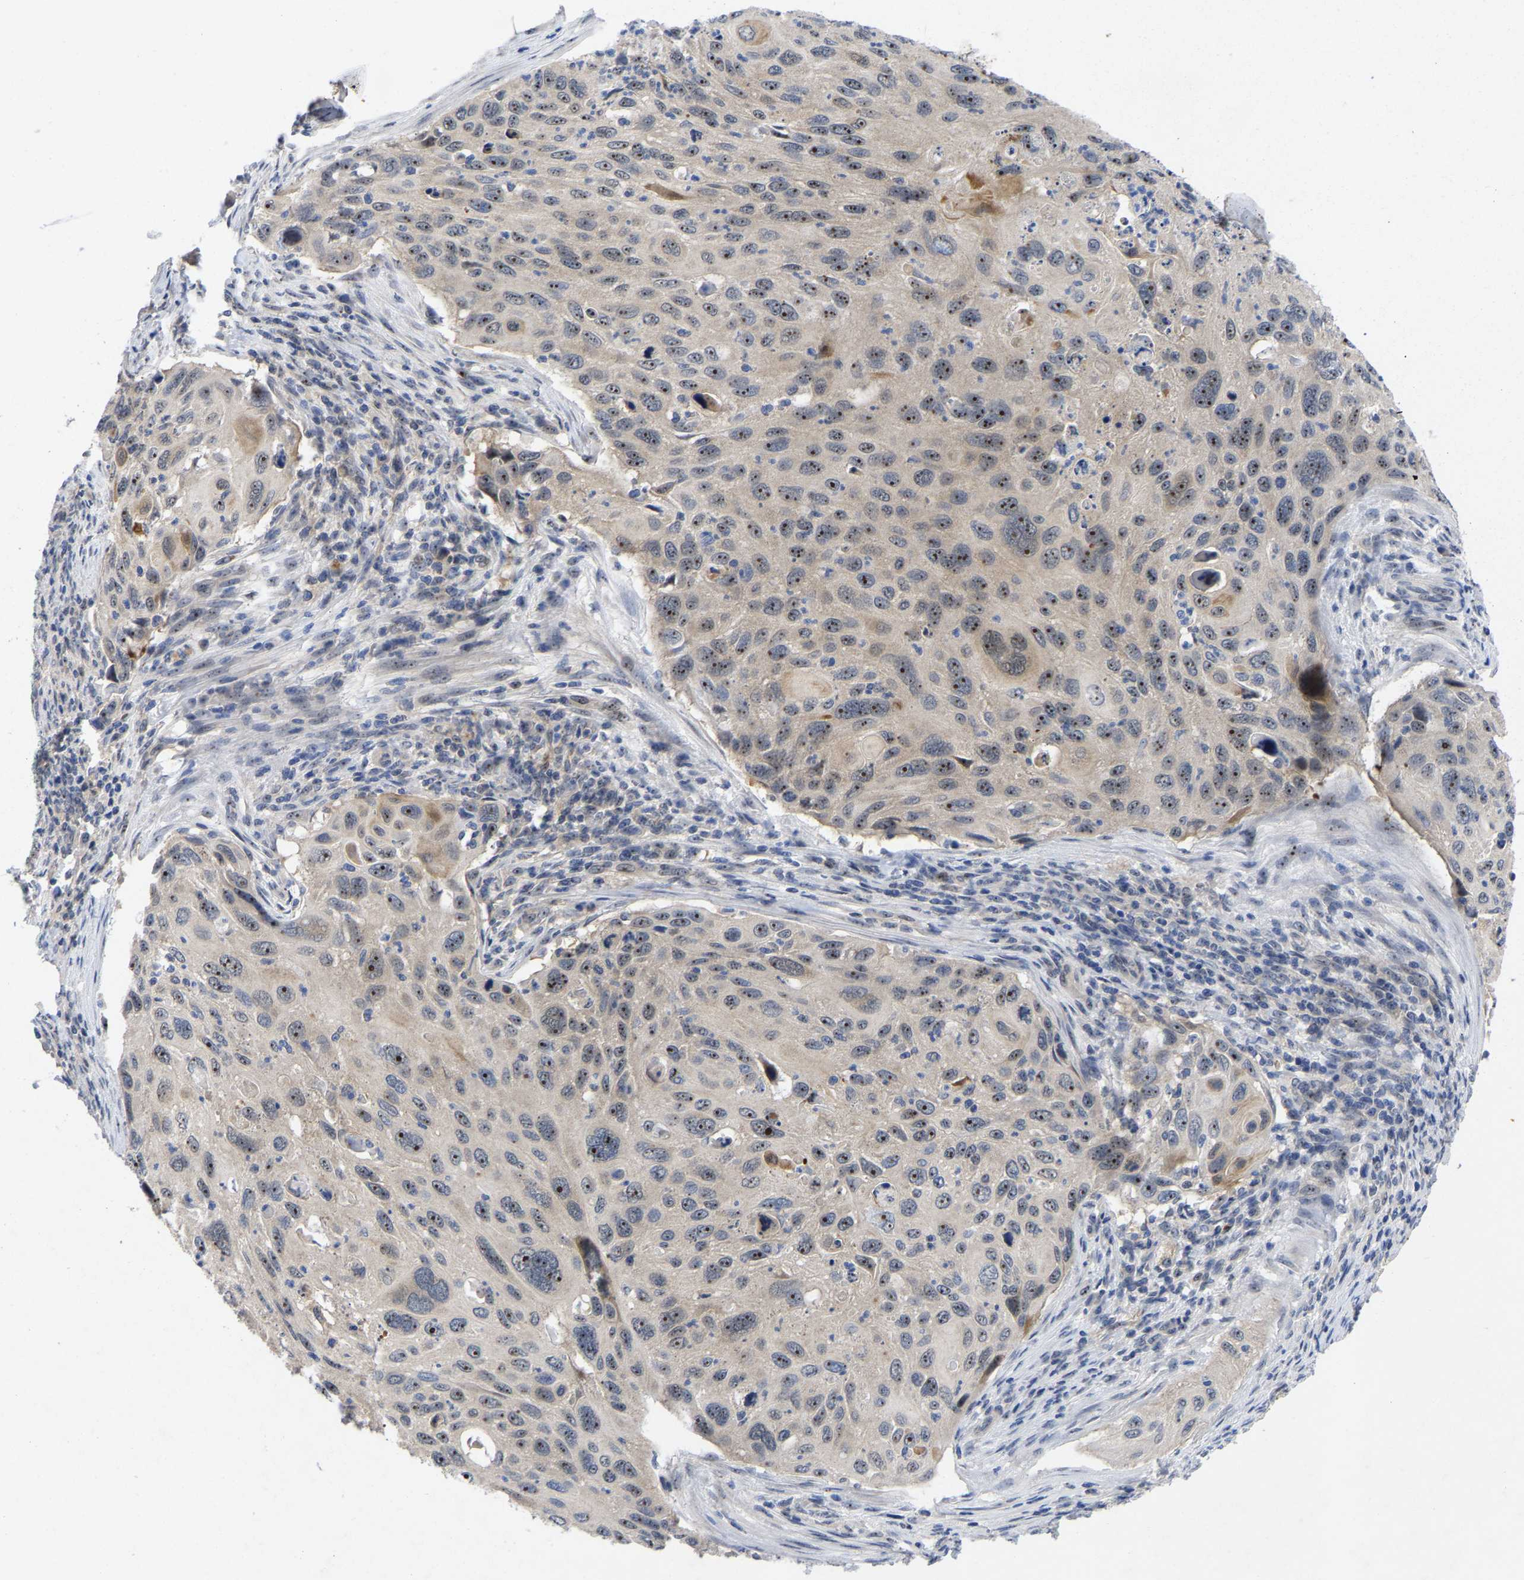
{"staining": {"intensity": "moderate", "quantity": "25%-75%", "location": "nuclear"}, "tissue": "cervical cancer", "cell_type": "Tumor cells", "image_type": "cancer", "snomed": [{"axis": "morphology", "description": "Squamous cell carcinoma, NOS"}, {"axis": "topography", "description": "Cervix"}], "caption": "Moderate nuclear protein expression is seen in about 25%-75% of tumor cells in cervical cancer (squamous cell carcinoma).", "gene": "NLE1", "patient": {"sex": "female", "age": 70}}